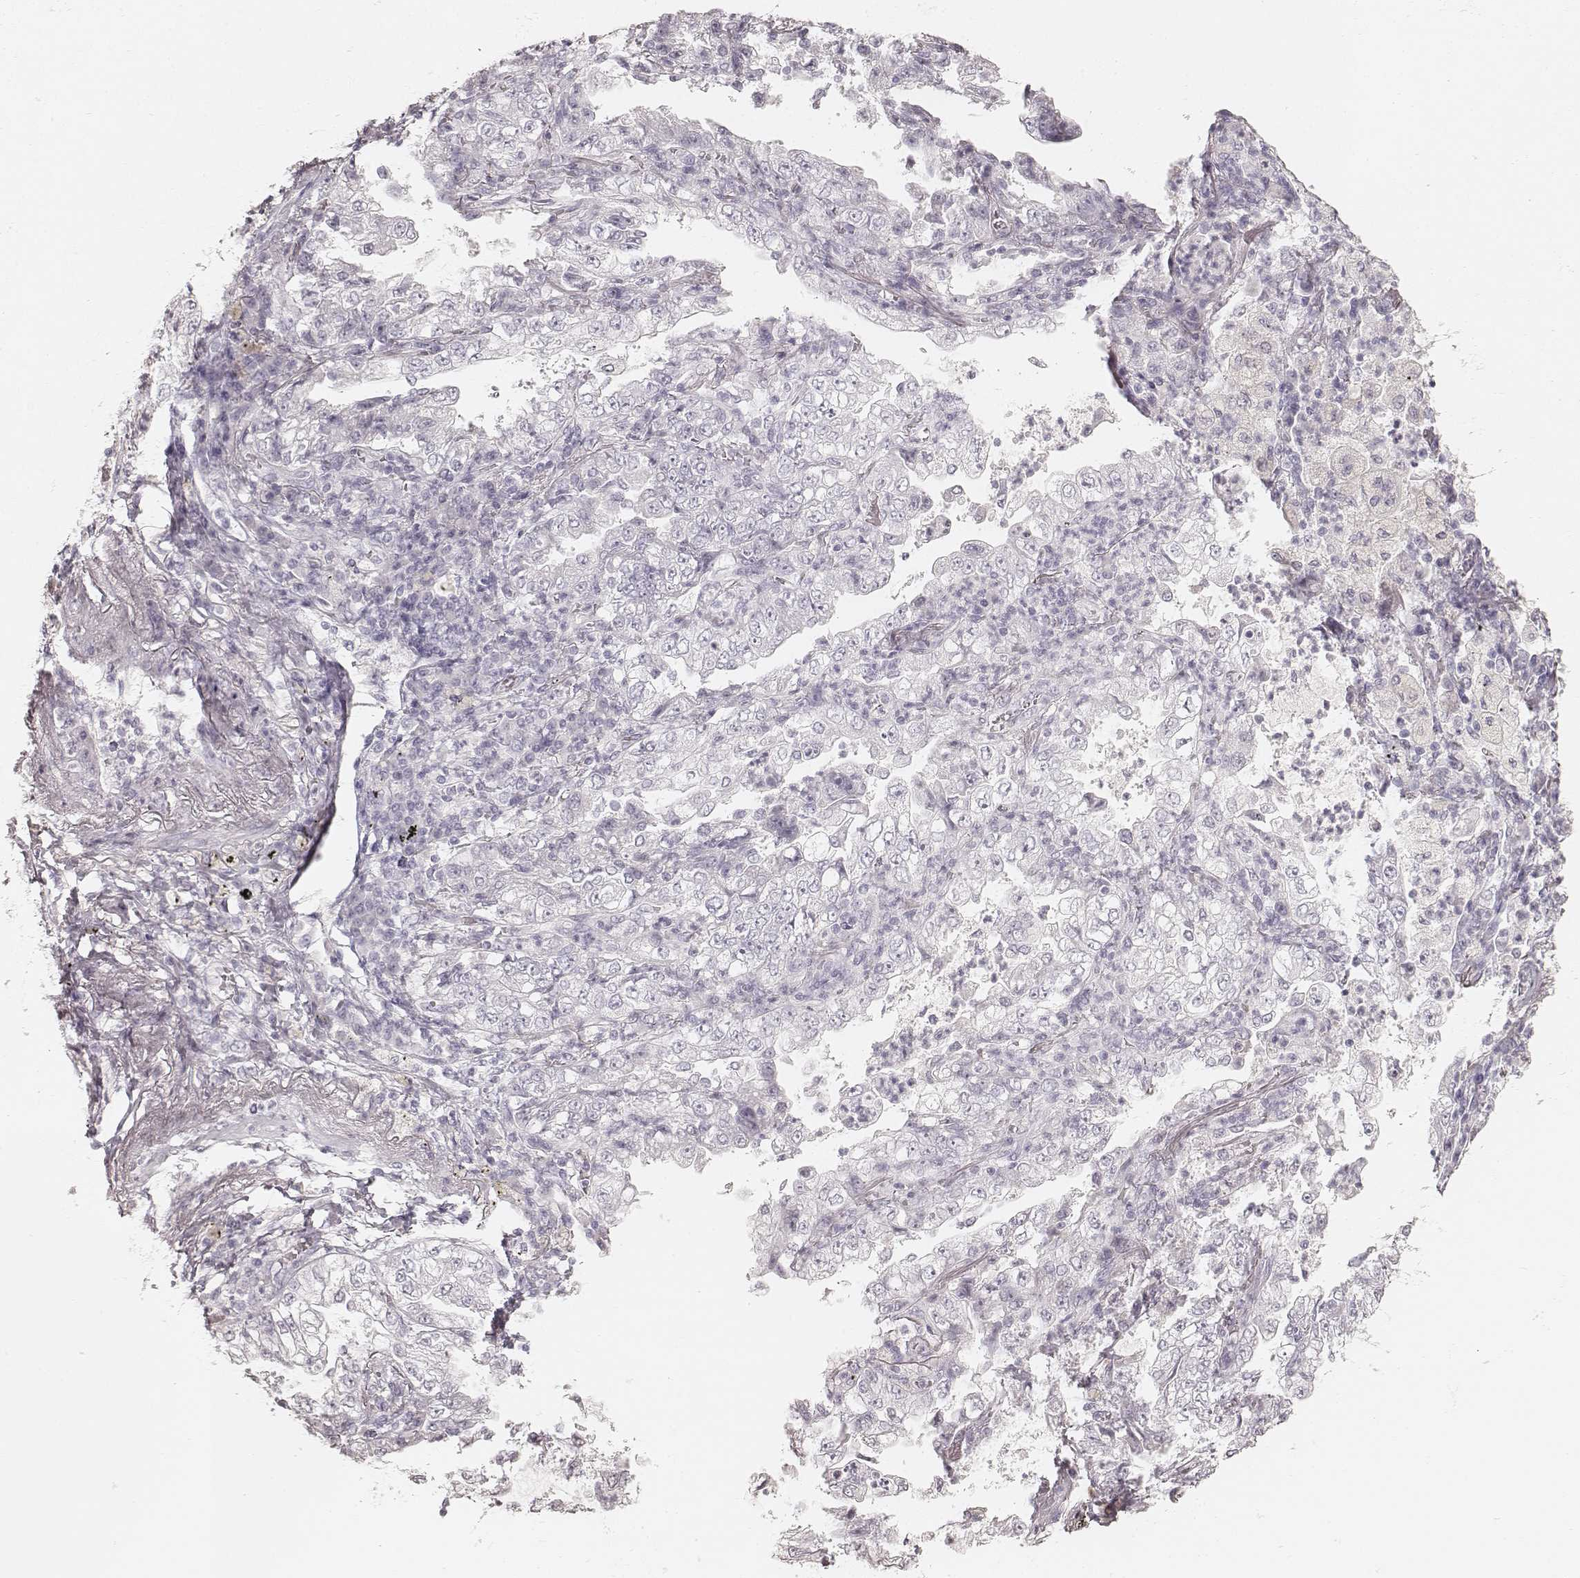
{"staining": {"intensity": "negative", "quantity": "none", "location": "none"}, "tissue": "lung cancer", "cell_type": "Tumor cells", "image_type": "cancer", "snomed": [{"axis": "morphology", "description": "Adenocarcinoma, NOS"}, {"axis": "topography", "description": "Lung"}], "caption": "Human lung adenocarcinoma stained for a protein using immunohistochemistry (IHC) exhibits no positivity in tumor cells.", "gene": "KRT26", "patient": {"sex": "female", "age": 73}}